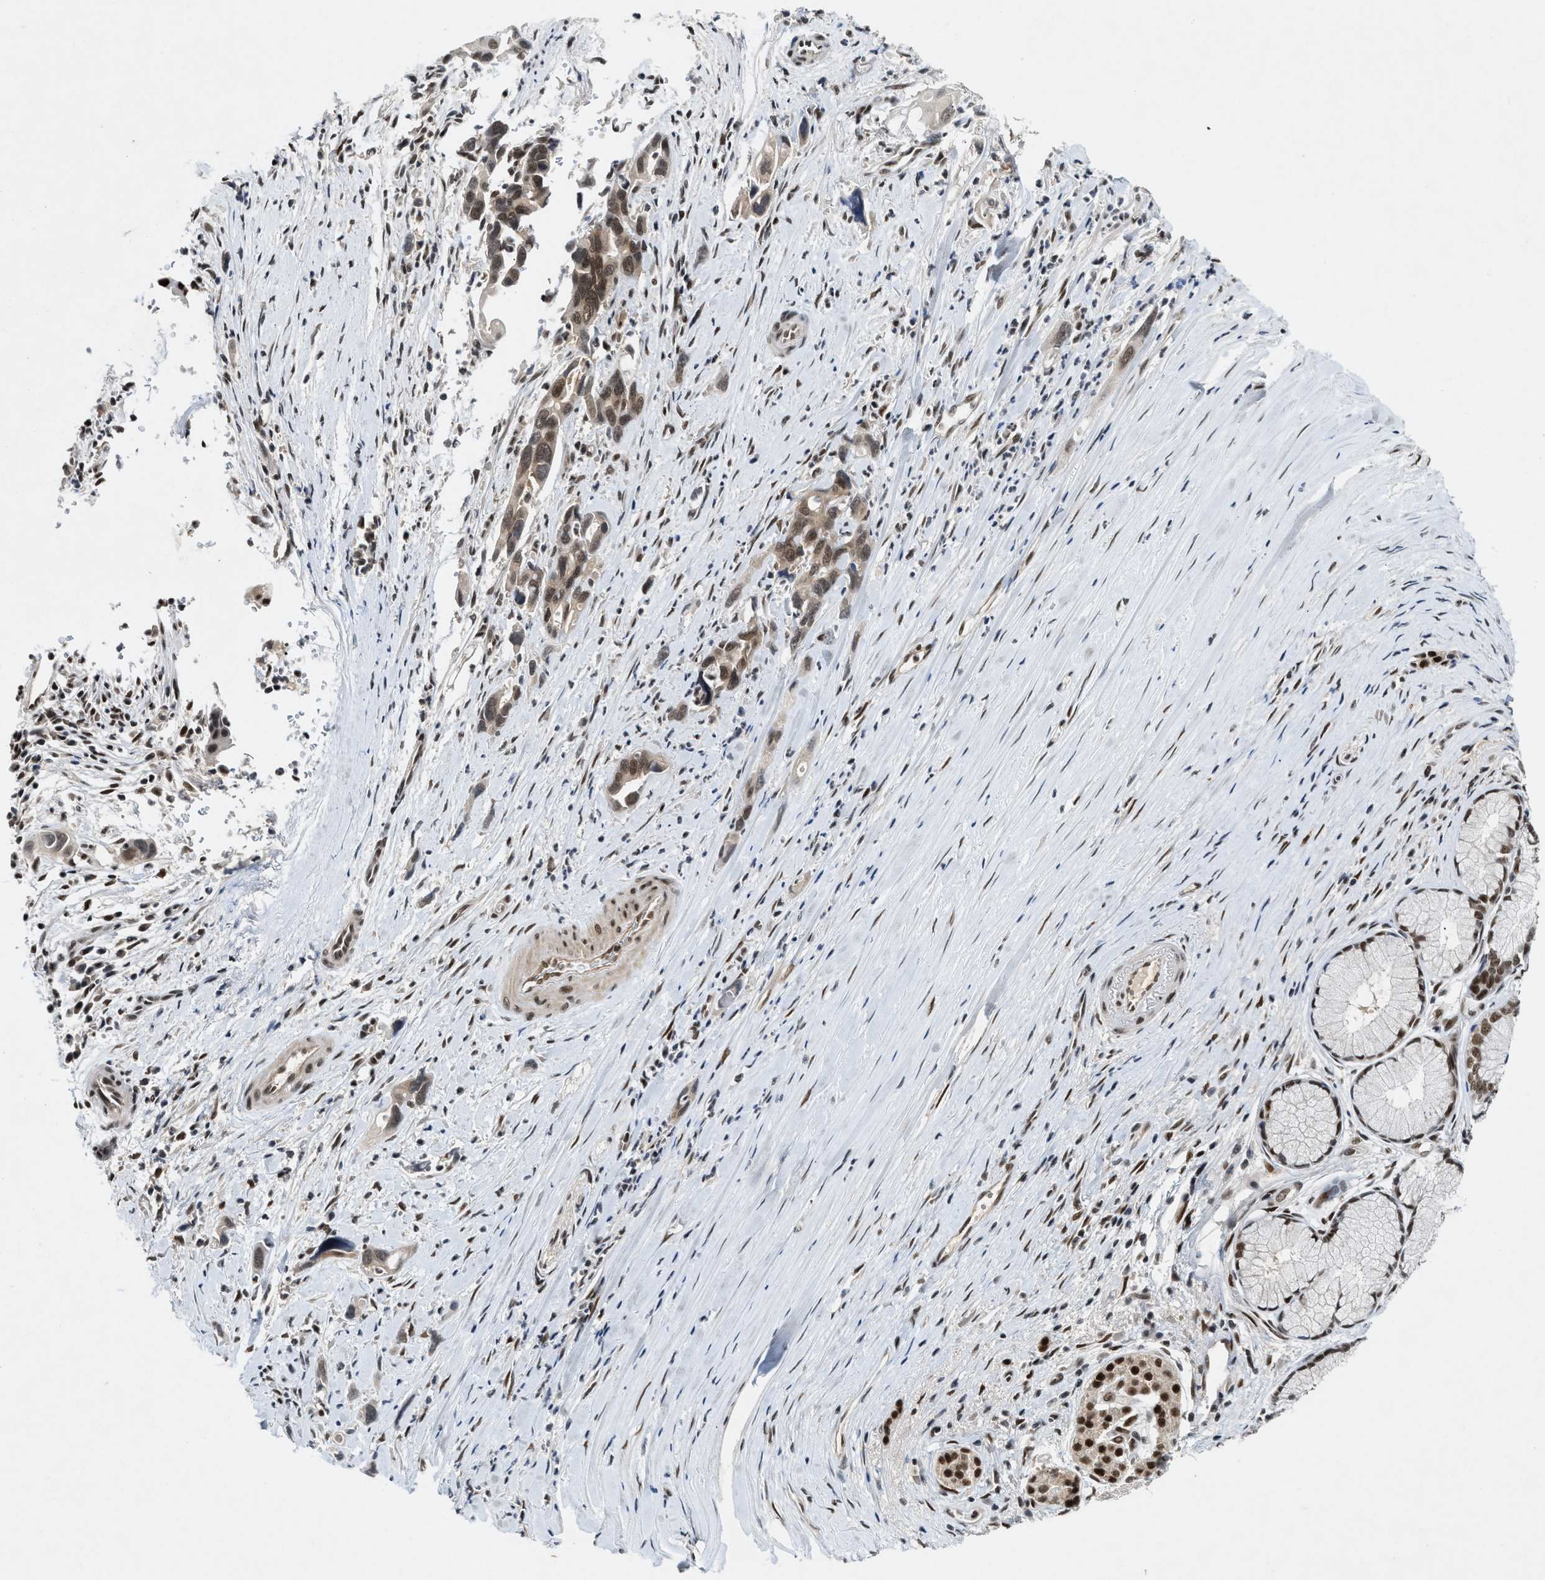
{"staining": {"intensity": "moderate", "quantity": ">75%", "location": "nuclear"}, "tissue": "pancreatic cancer", "cell_type": "Tumor cells", "image_type": "cancer", "snomed": [{"axis": "morphology", "description": "Adenocarcinoma, NOS"}, {"axis": "topography", "description": "Pancreas"}], "caption": "Immunohistochemistry histopathology image of human pancreatic adenocarcinoma stained for a protein (brown), which displays medium levels of moderate nuclear expression in about >75% of tumor cells.", "gene": "NCOA1", "patient": {"sex": "female", "age": 70}}